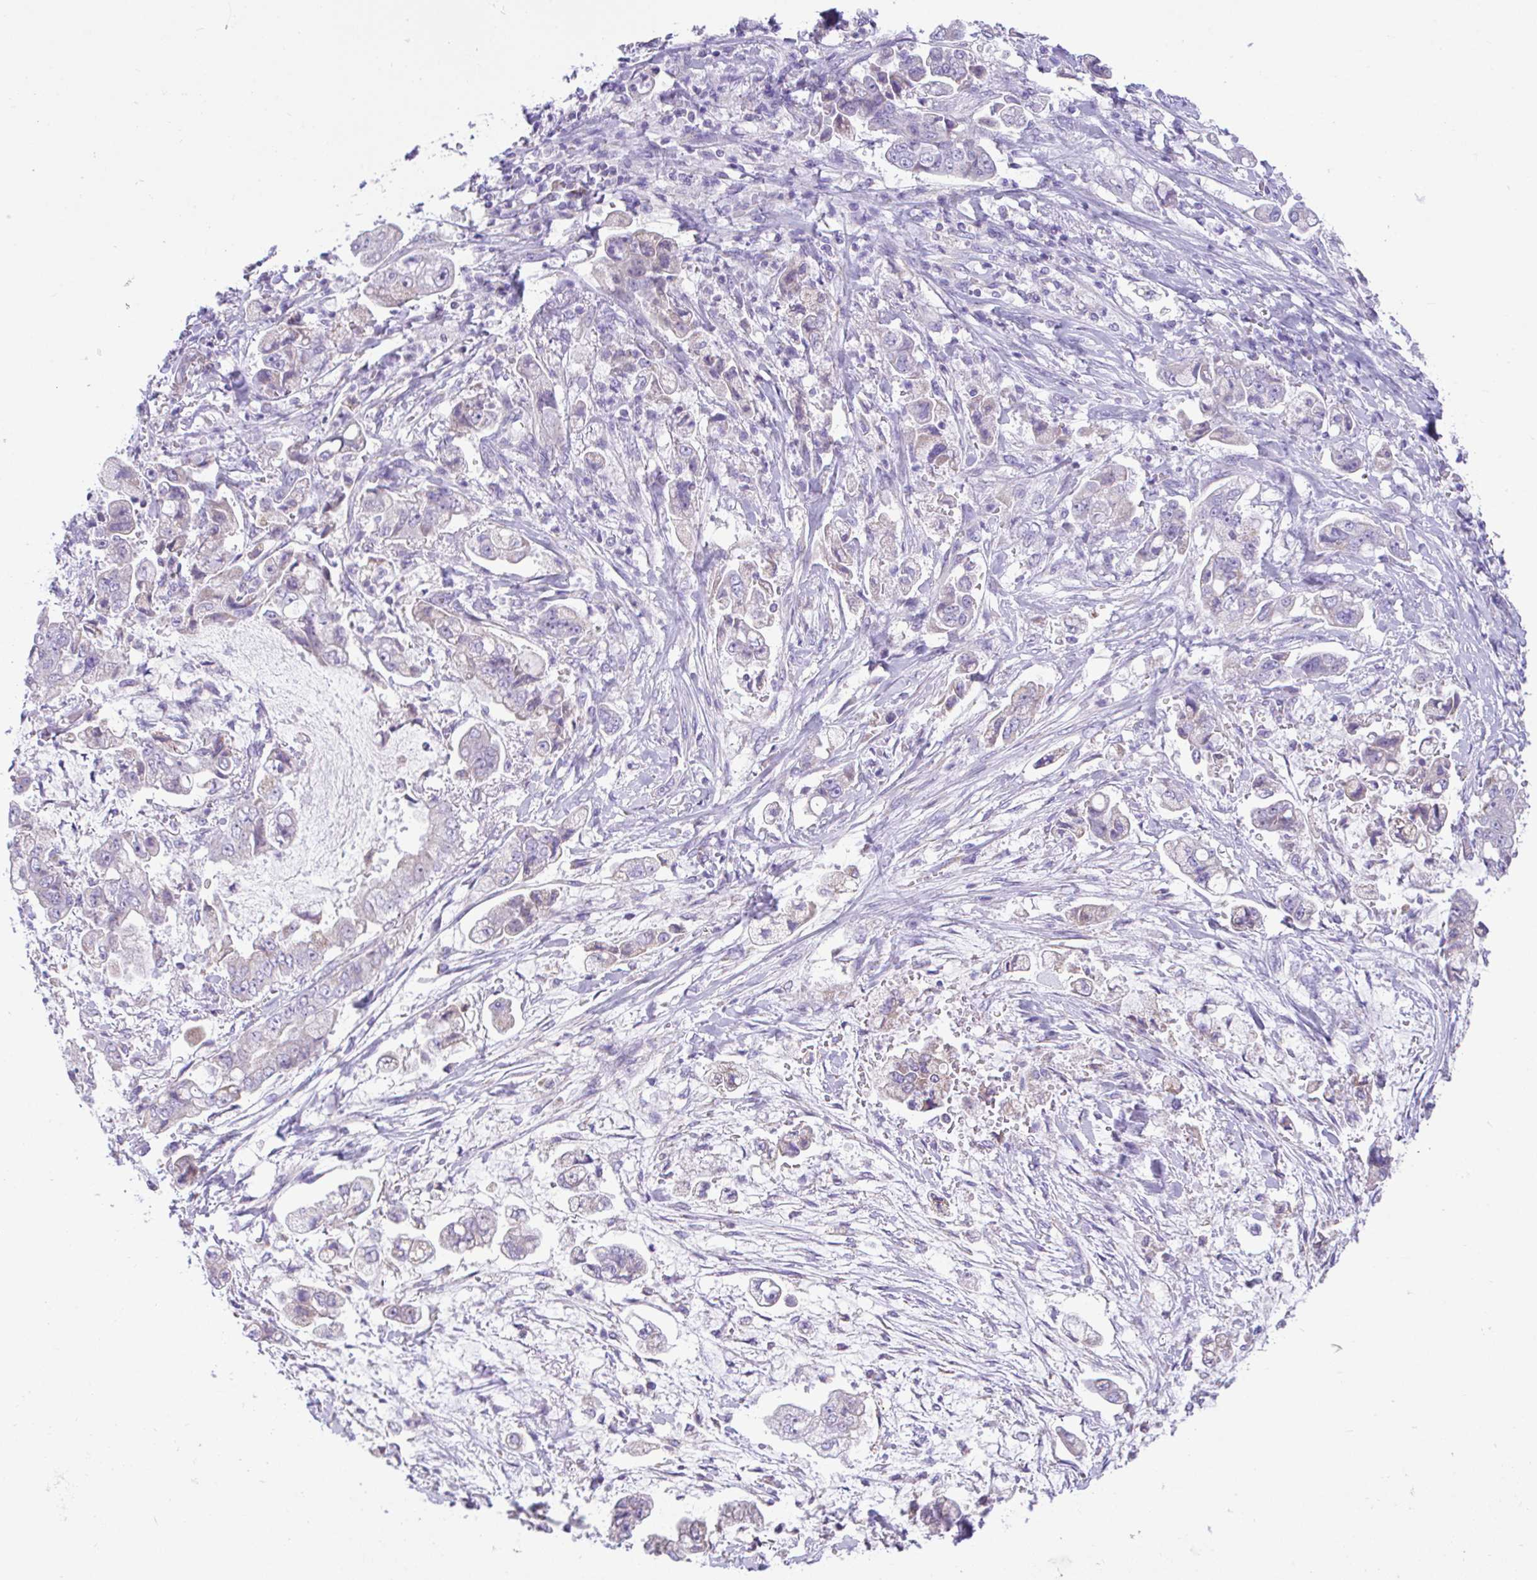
{"staining": {"intensity": "negative", "quantity": "none", "location": "none"}, "tissue": "stomach cancer", "cell_type": "Tumor cells", "image_type": "cancer", "snomed": [{"axis": "morphology", "description": "Adenocarcinoma, NOS"}, {"axis": "topography", "description": "Stomach"}], "caption": "Immunohistochemistry (IHC) of human stomach adenocarcinoma exhibits no positivity in tumor cells.", "gene": "NLRP8", "patient": {"sex": "male", "age": 62}}